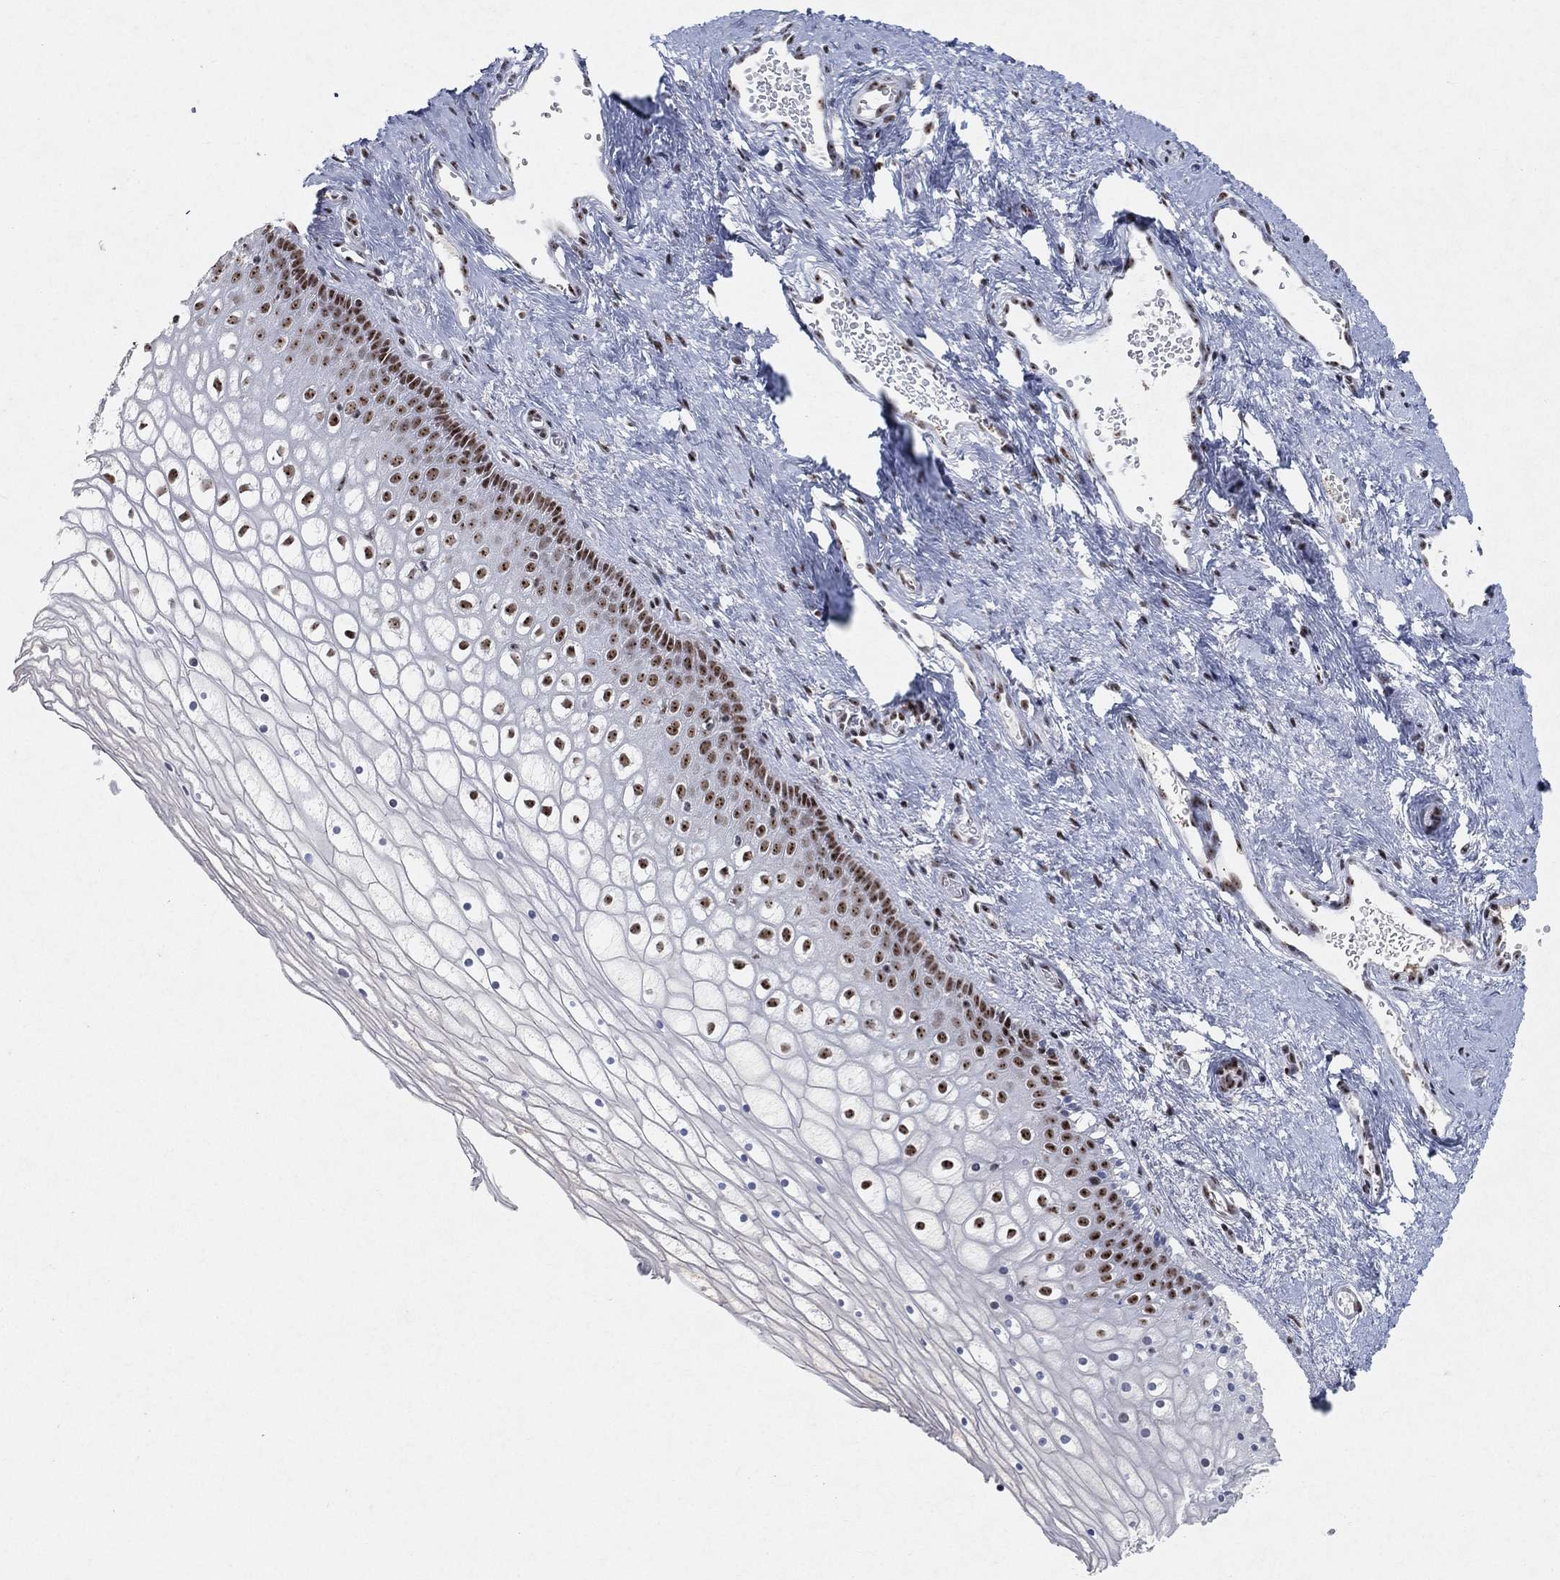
{"staining": {"intensity": "strong", "quantity": "25%-75%", "location": "nuclear"}, "tissue": "vagina", "cell_type": "Squamous epithelial cells", "image_type": "normal", "snomed": [{"axis": "morphology", "description": "Normal tissue, NOS"}, {"axis": "topography", "description": "Vagina"}], "caption": "Normal vagina displays strong nuclear expression in about 25%-75% of squamous epithelial cells (DAB (3,3'-diaminobenzidine) IHC, brown staining for protein, blue staining for nuclei)..", "gene": "DDX27", "patient": {"sex": "female", "age": 32}}